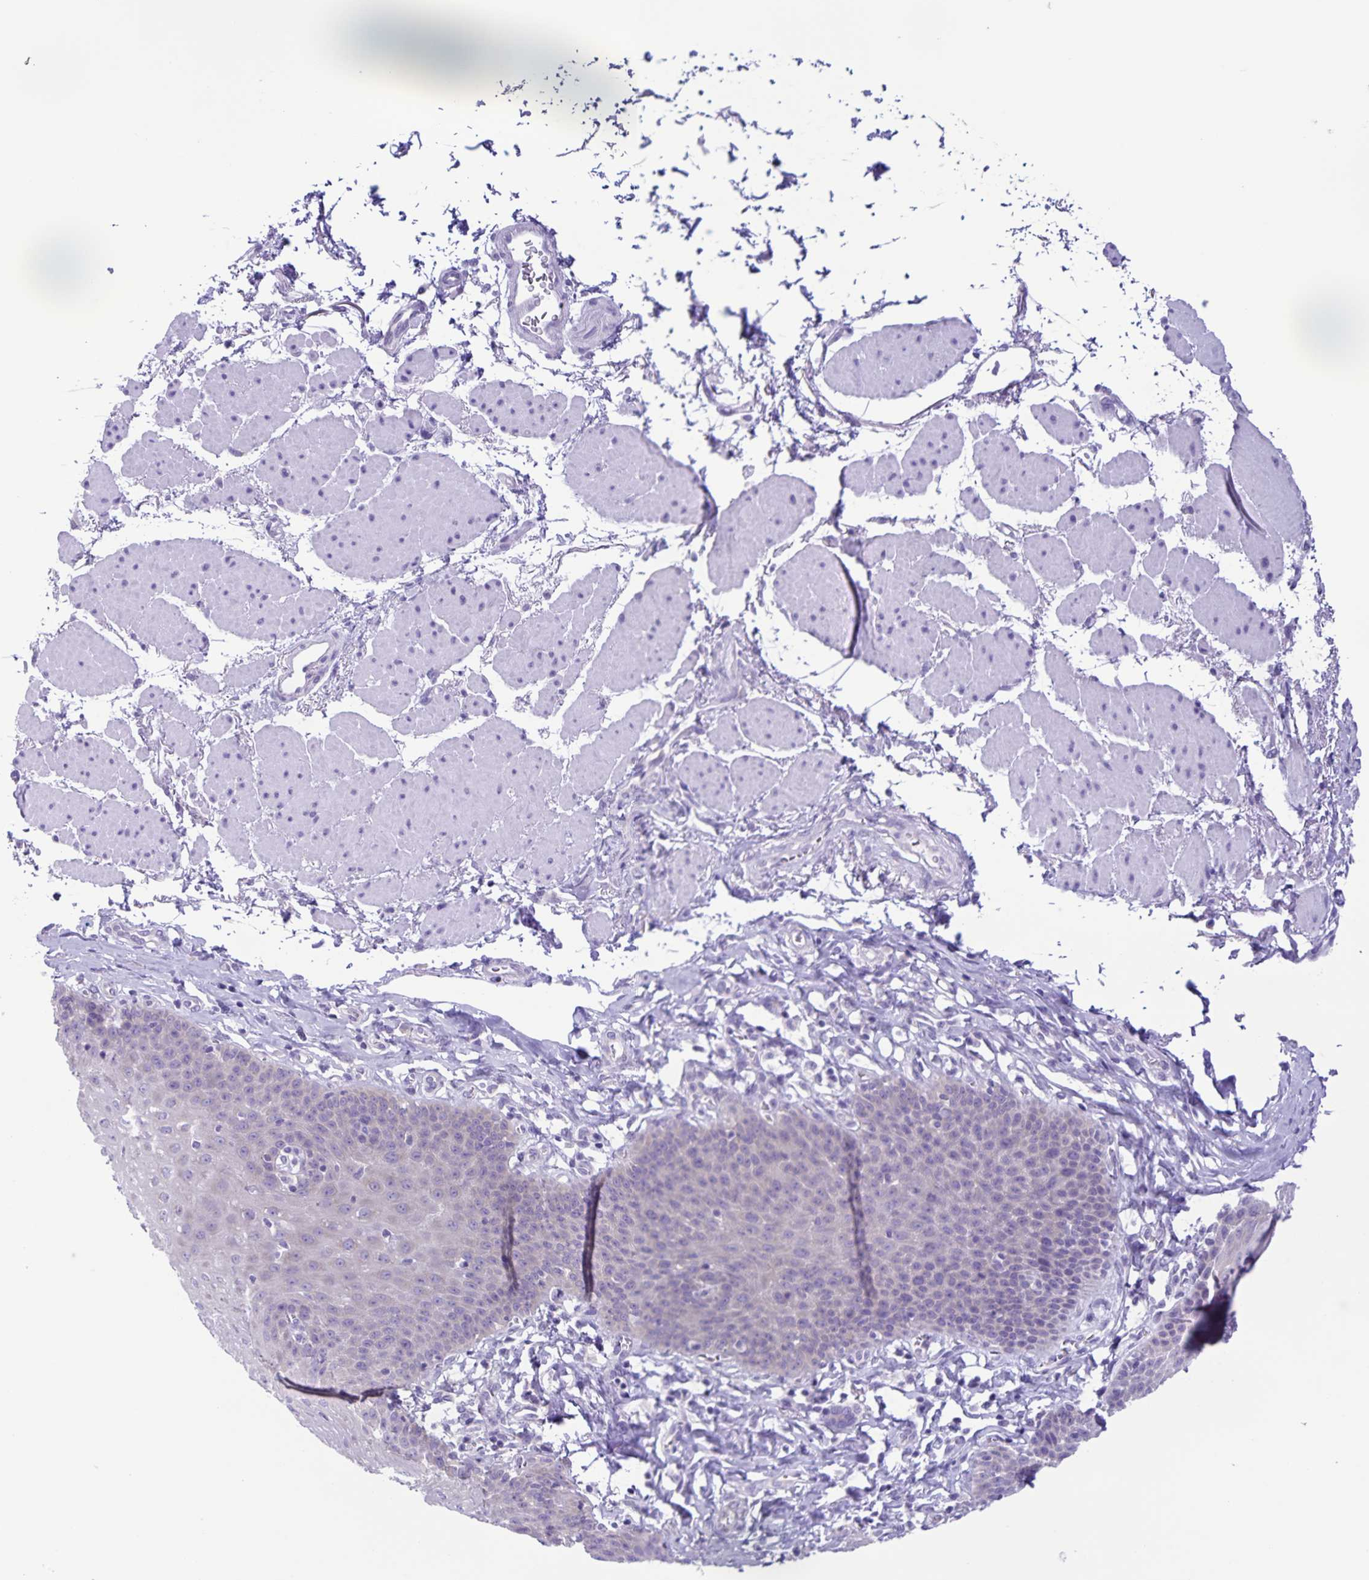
{"staining": {"intensity": "negative", "quantity": "none", "location": "none"}, "tissue": "esophagus", "cell_type": "Squamous epithelial cells", "image_type": "normal", "snomed": [{"axis": "morphology", "description": "Normal tissue, NOS"}, {"axis": "topography", "description": "Esophagus"}], "caption": "Squamous epithelial cells are negative for brown protein staining in normal esophagus. Nuclei are stained in blue.", "gene": "CAPSL", "patient": {"sex": "female", "age": 81}}